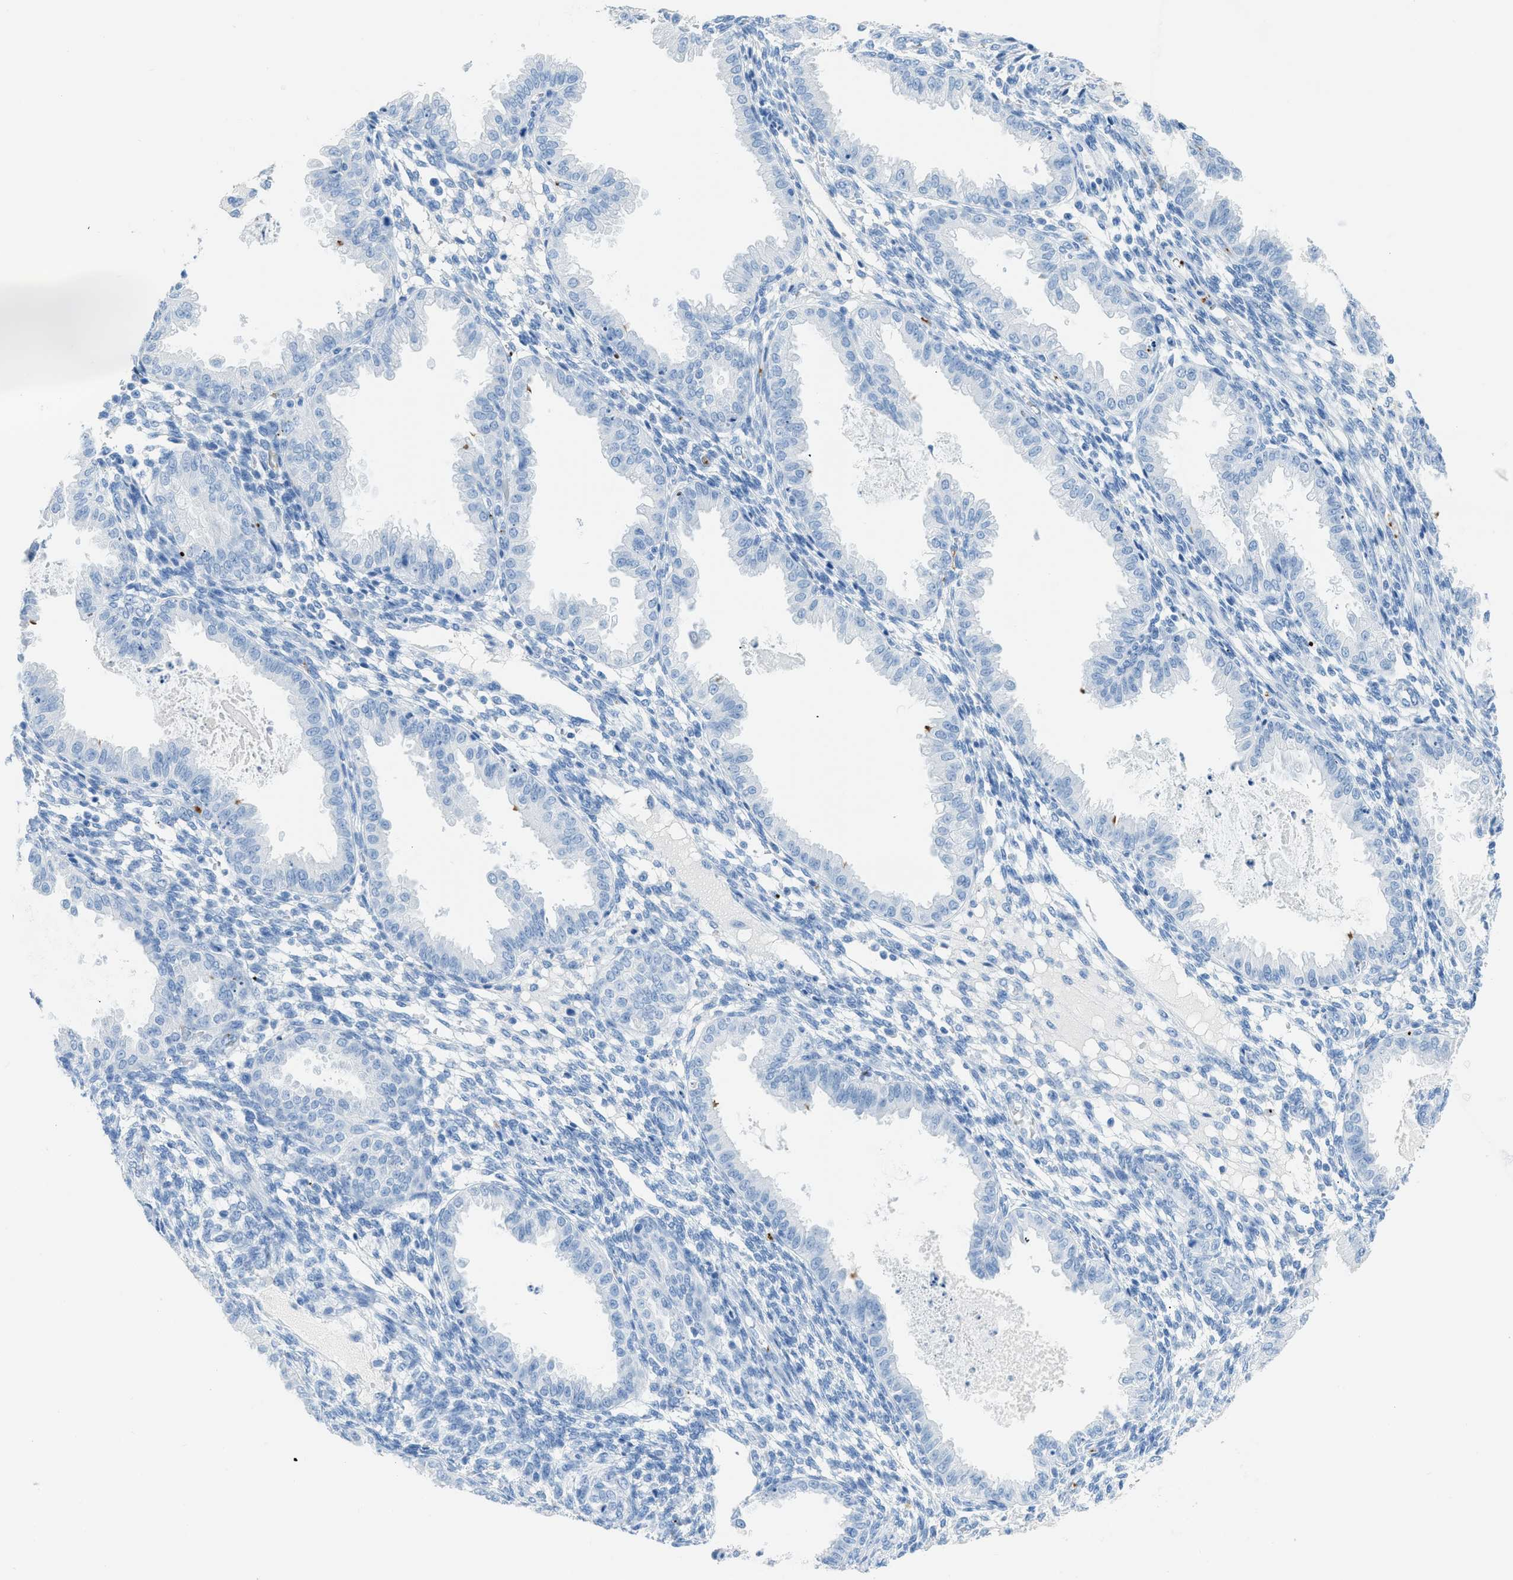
{"staining": {"intensity": "negative", "quantity": "none", "location": "none"}, "tissue": "endometrium", "cell_type": "Cells in endometrial stroma", "image_type": "normal", "snomed": [{"axis": "morphology", "description": "Normal tissue, NOS"}, {"axis": "topography", "description": "Endometrium"}], "caption": "High power microscopy histopathology image of an IHC micrograph of normal endometrium, revealing no significant staining in cells in endometrial stroma.", "gene": "FAIM2", "patient": {"sex": "female", "age": 33}}